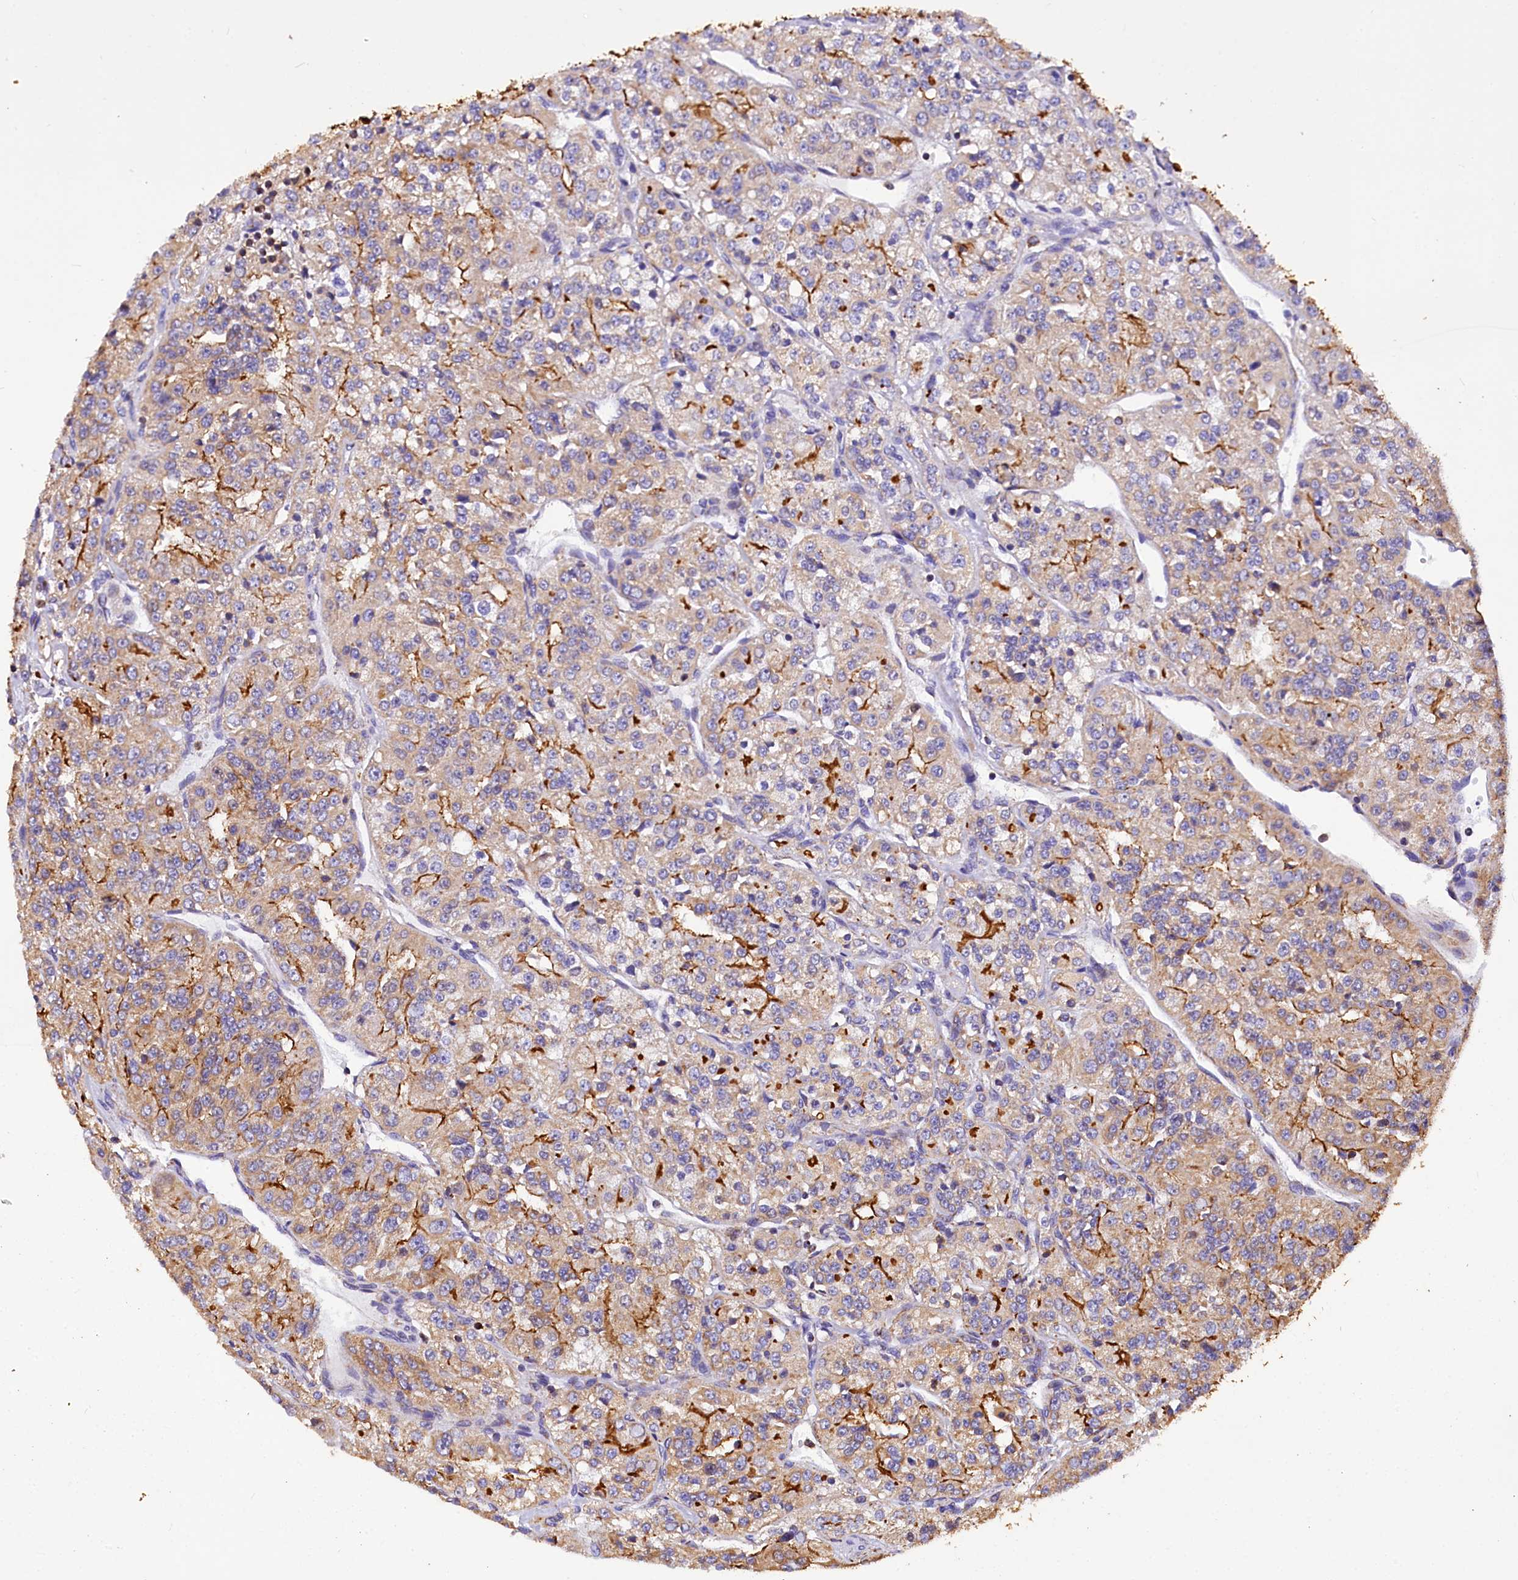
{"staining": {"intensity": "moderate", "quantity": "25%-75%", "location": "cytoplasmic/membranous"}, "tissue": "renal cancer", "cell_type": "Tumor cells", "image_type": "cancer", "snomed": [{"axis": "morphology", "description": "Adenocarcinoma, NOS"}, {"axis": "topography", "description": "Kidney"}], "caption": "IHC of renal cancer (adenocarcinoma) exhibits medium levels of moderate cytoplasmic/membranous expression in about 25%-75% of tumor cells.", "gene": "TASOR2", "patient": {"sex": "female", "age": 63}}